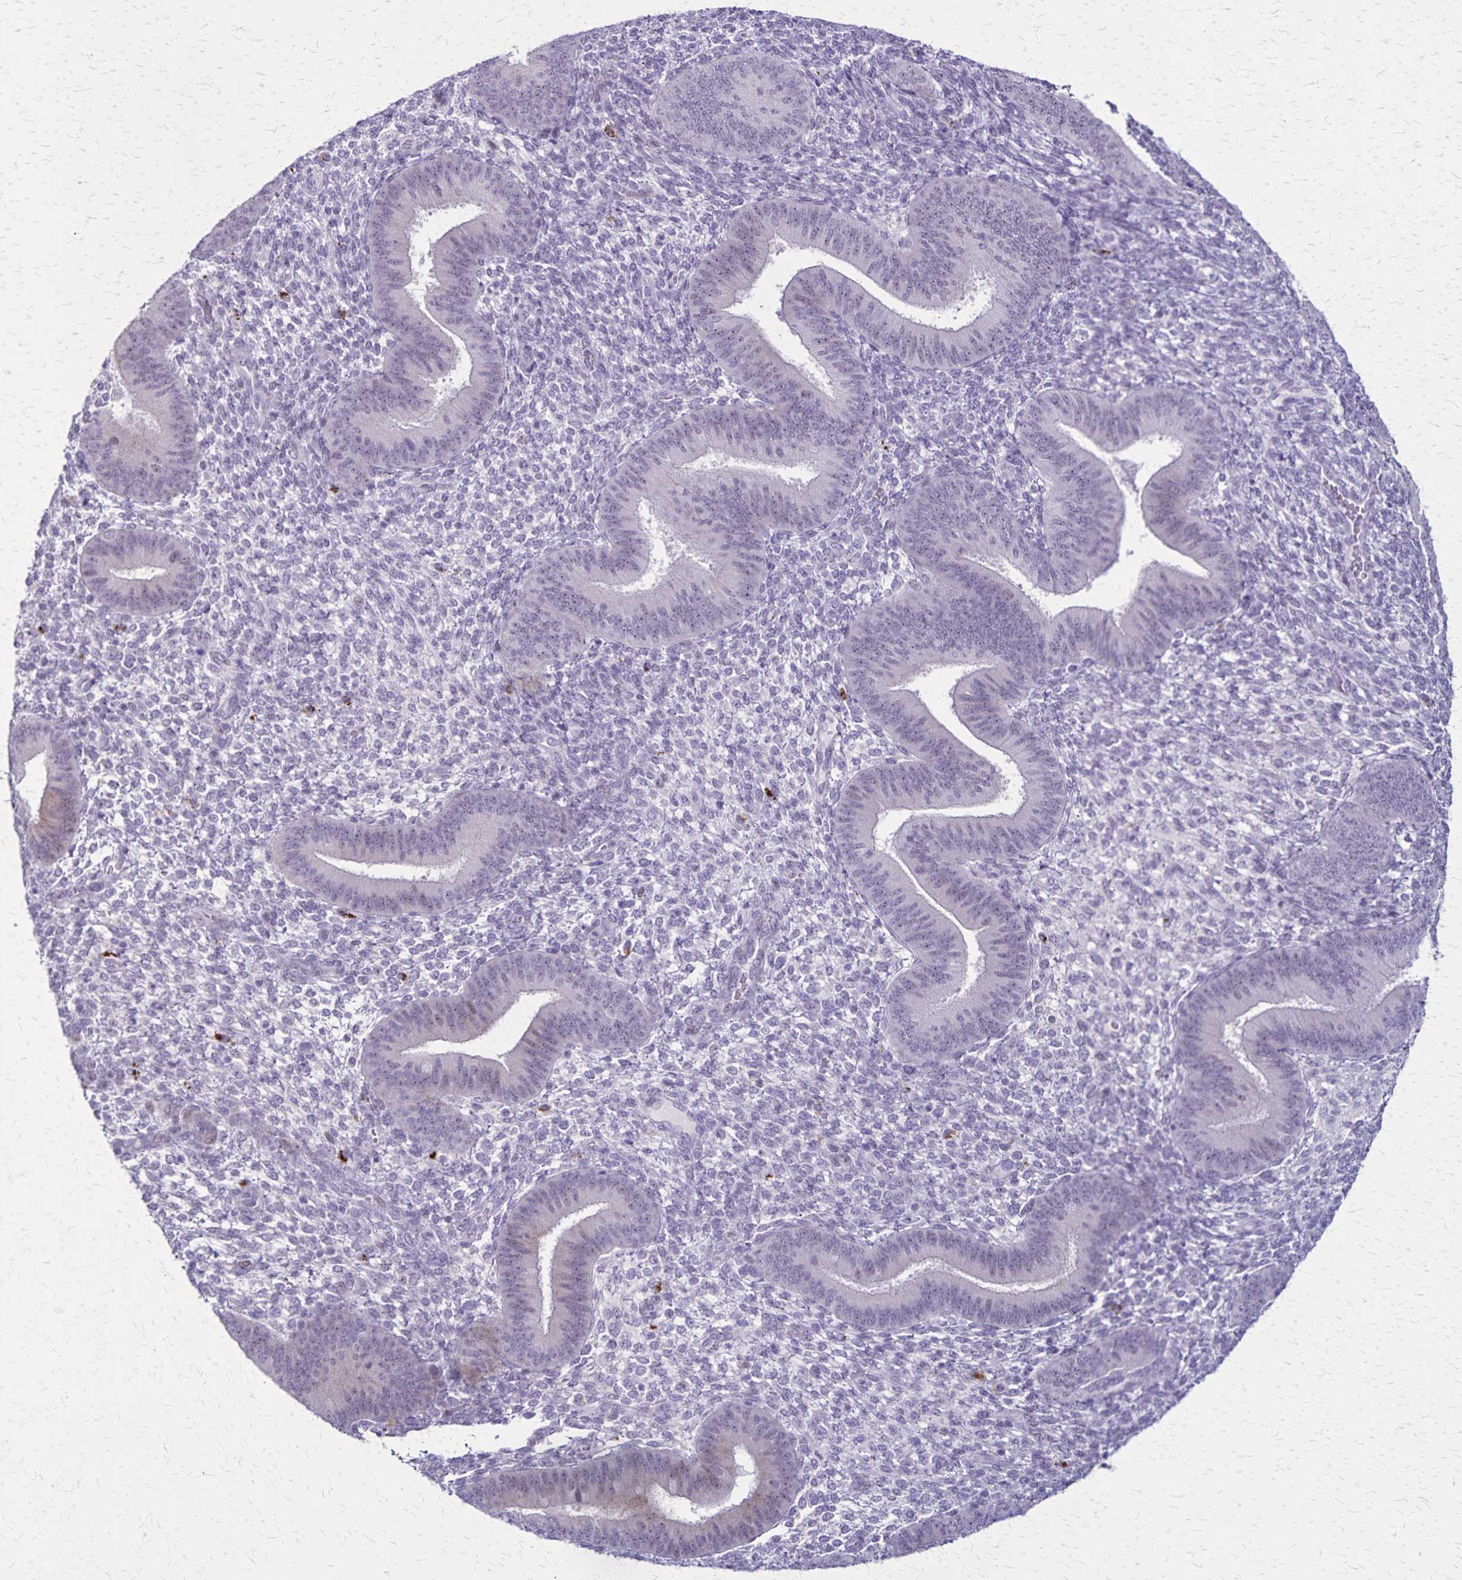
{"staining": {"intensity": "negative", "quantity": "none", "location": "none"}, "tissue": "endometrium", "cell_type": "Cells in endometrial stroma", "image_type": "normal", "snomed": [{"axis": "morphology", "description": "Normal tissue, NOS"}, {"axis": "topography", "description": "Endometrium"}], "caption": "The immunohistochemistry histopathology image has no significant expression in cells in endometrial stroma of endometrium.", "gene": "OR51B5", "patient": {"sex": "female", "age": 39}}